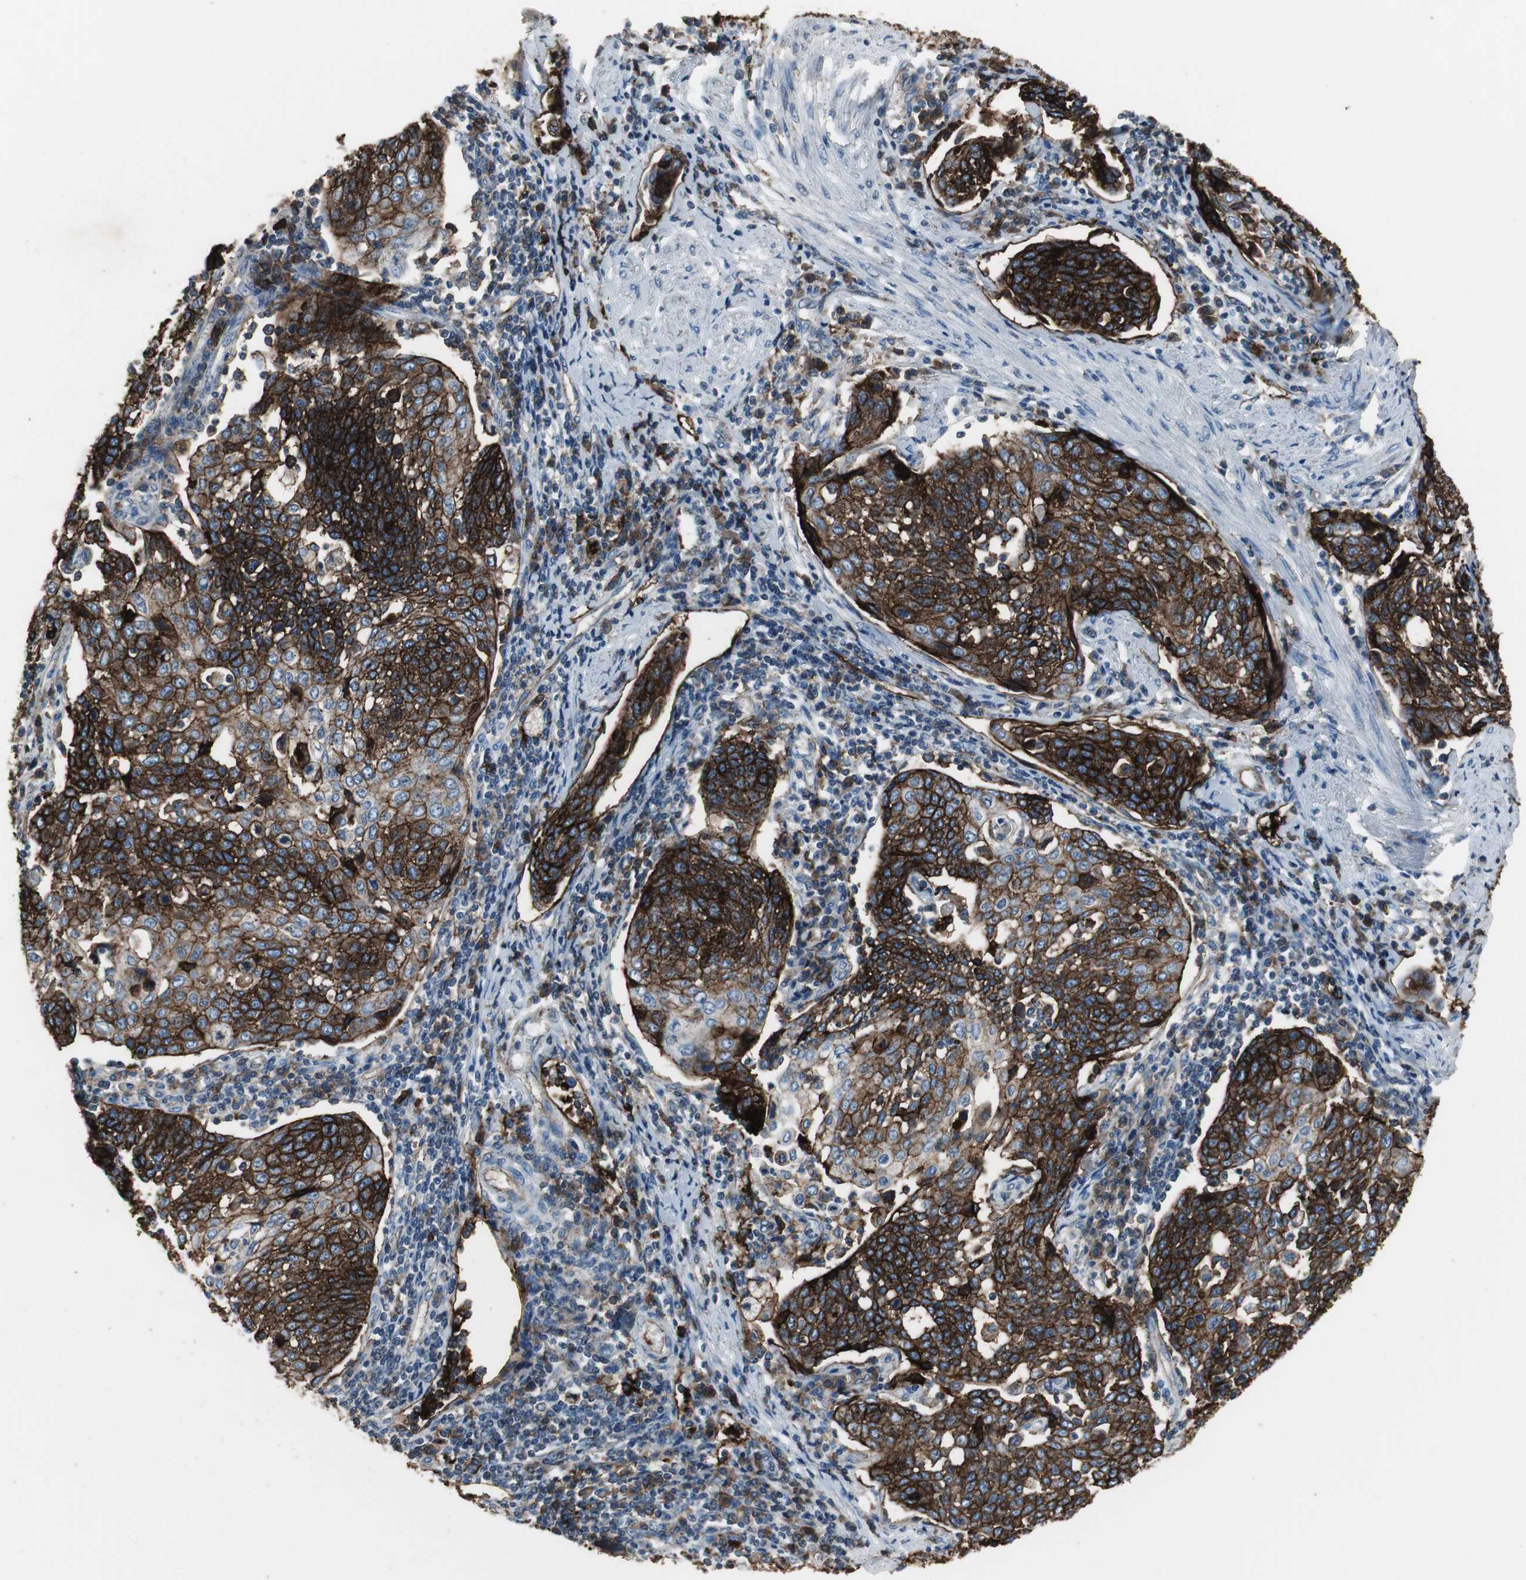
{"staining": {"intensity": "strong", "quantity": ">75%", "location": "cytoplasmic/membranous"}, "tissue": "cervical cancer", "cell_type": "Tumor cells", "image_type": "cancer", "snomed": [{"axis": "morphology", "description": "Squamous cell carcinoma, NOS"}, {"axis": "topography", "description": "Cervix"}], "caption": "Squamous cell carcinoma (cervical) stained with IHC demonstrates strong cytoplasmic/membranous staining in approximately >75% of tumor cells. (brown staining indicates protein expression, while blue staining denotes nuclei).", "gene": "F11R", "patient": {"sex": "female", "age": 34}}